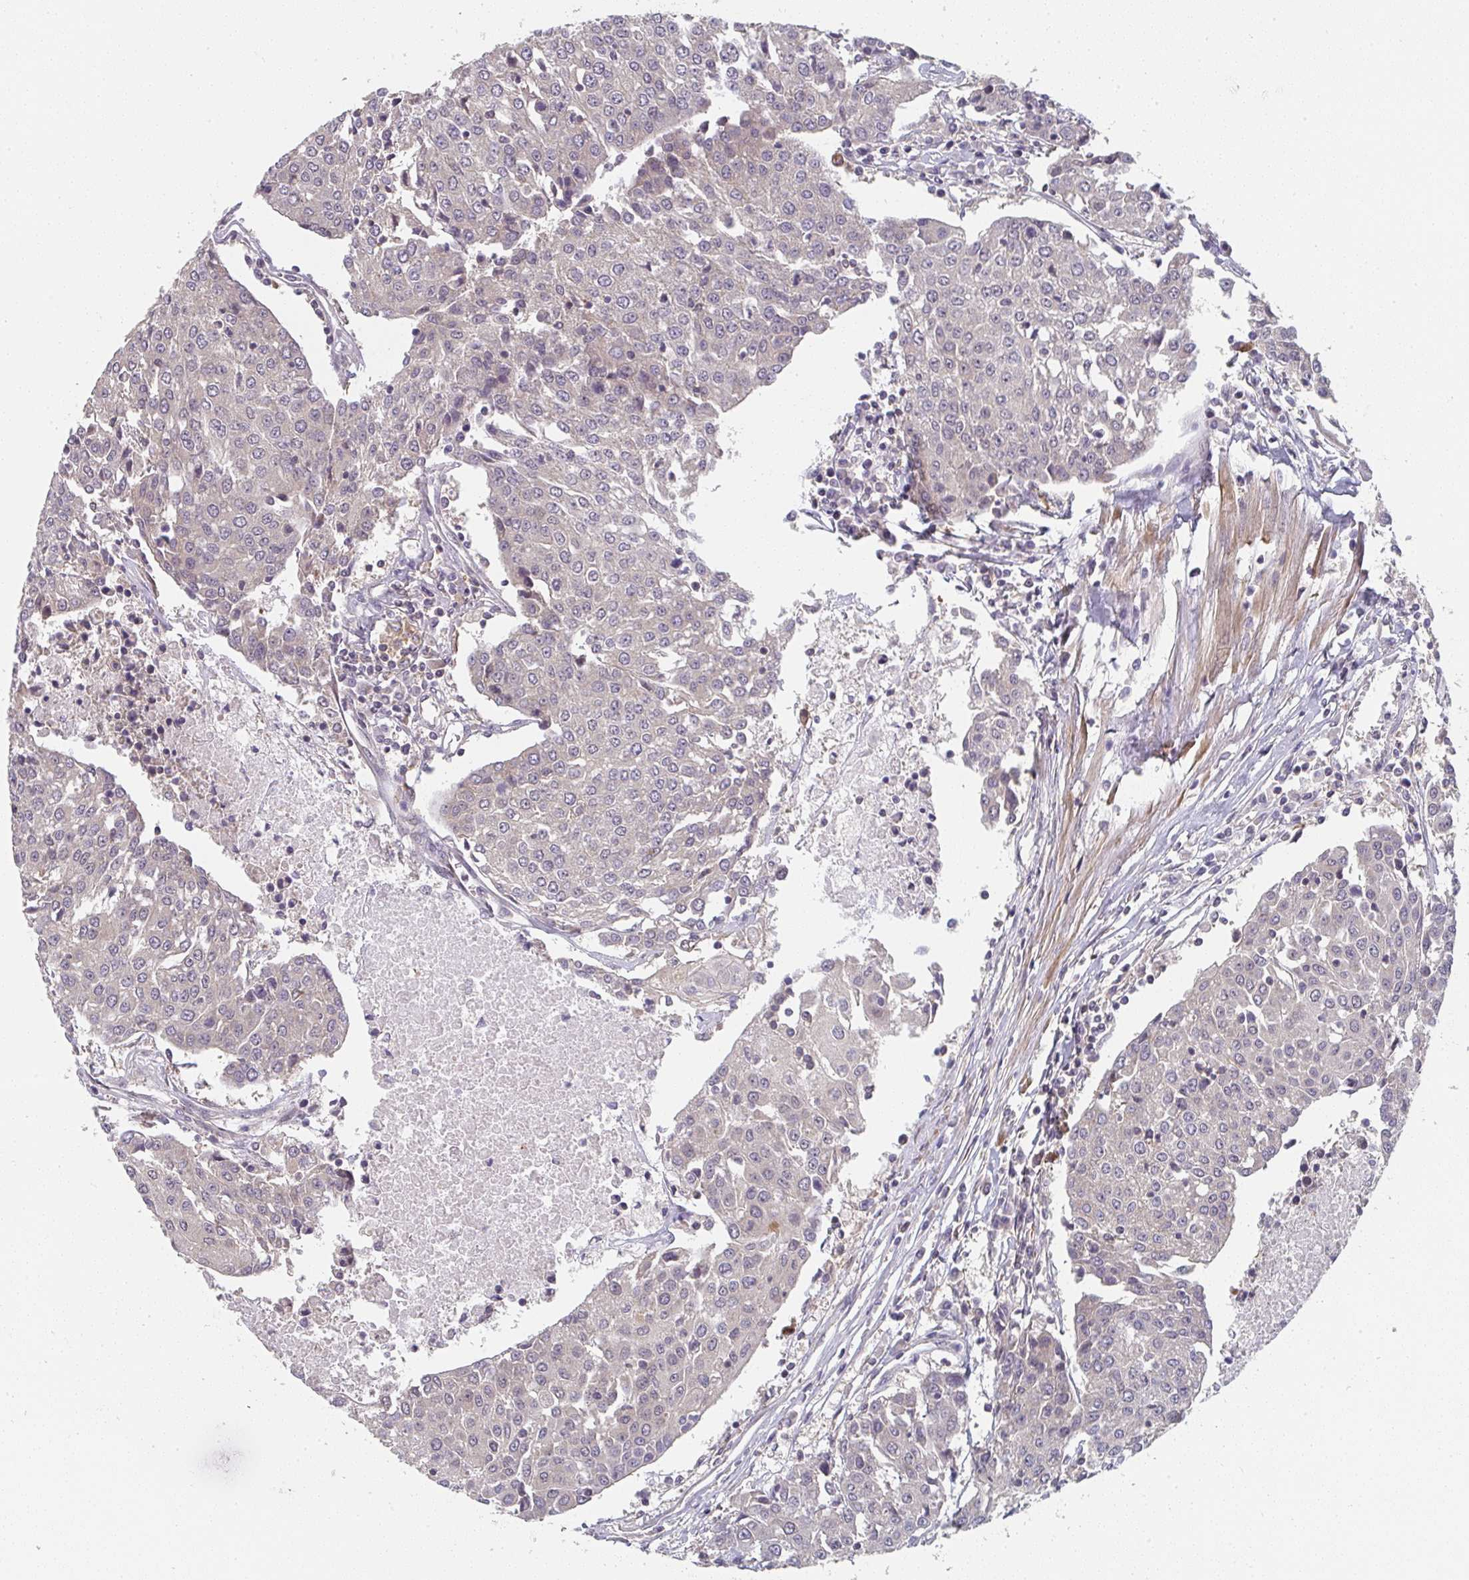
{"staining": {"intensity": "negative", "quantity": "none", "location": "none"}, "tissue": "urothelial cancer", "cell_type": "Tumor cells", "image_type": "cancer", "snomed": [{"axis": "morphology", "description": "Urothelial carcinoma, High grade"}, {"axis": "topography", "description": "Urinary bladder"}], "caption": "This is a micrograph of immunohistochemistry staining of urothelial carcinoma (high-grade), which shows no staining in tumor cells.", "gene": "RANGRF", "patient": {"sex": "female", "age": 85}}